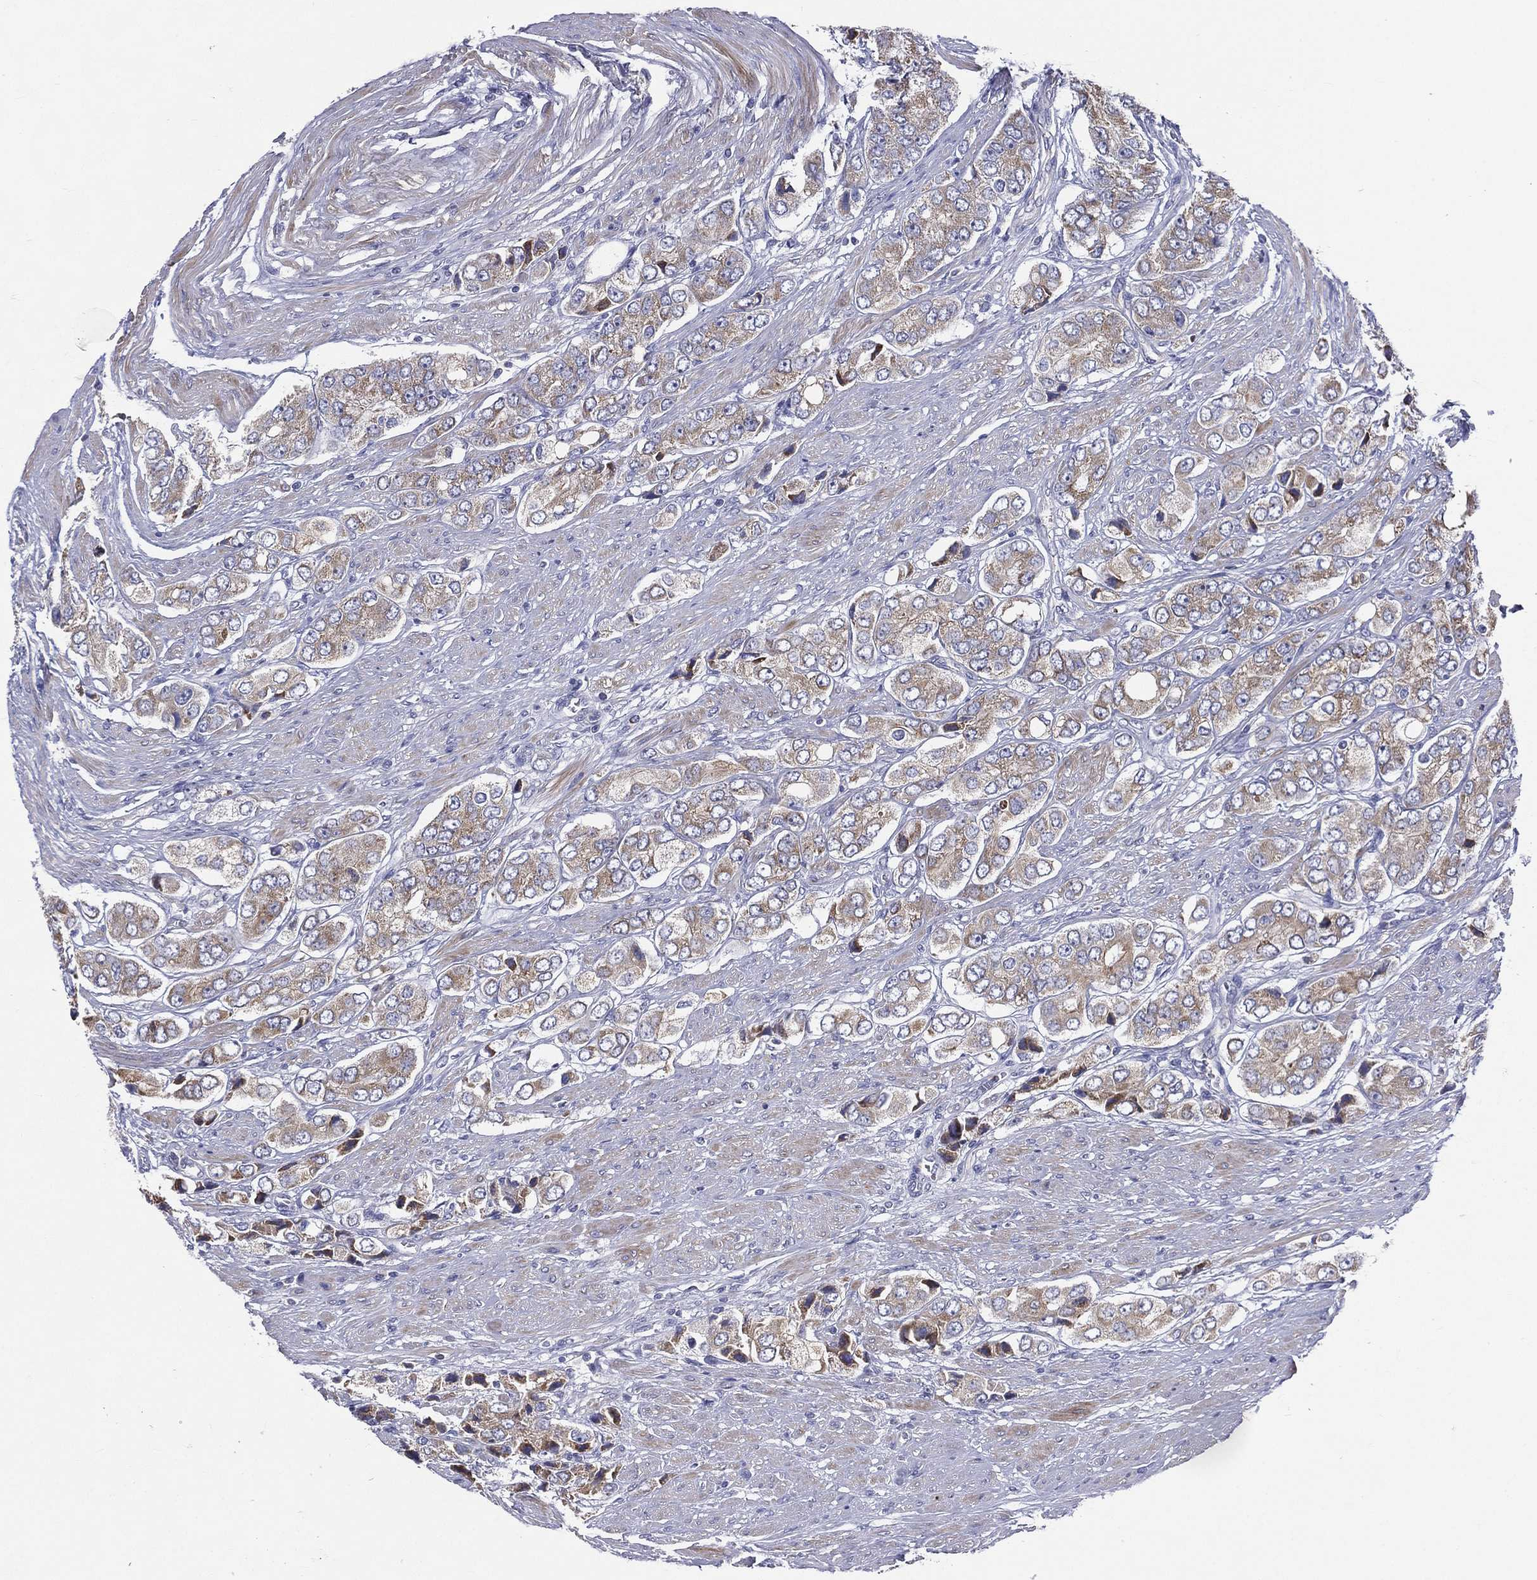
{"staining": {"intensity": "weak", "quantity": "25%-75%", "location": "cytoplasmic/membranous"}, "tissue": "prostate cancer", "cell_type": "Tumor cells", "image_type": "cancer", "snomed": [{"axis": "morphology", "description": "Adenocarcinoma, Low grade"}, {"axis": "topography", "description": "Prostate"}], "caption": "Prostate cancer (adenocarcinoma (low-grade)) tissue reveals weak cytoplasmic/membranous expression in approximately 25%-75% of tumor cells, visualized by immunohistochemistry.", "gene": "PWWP3A", "patient": {"sex": "male", "age": 69}}